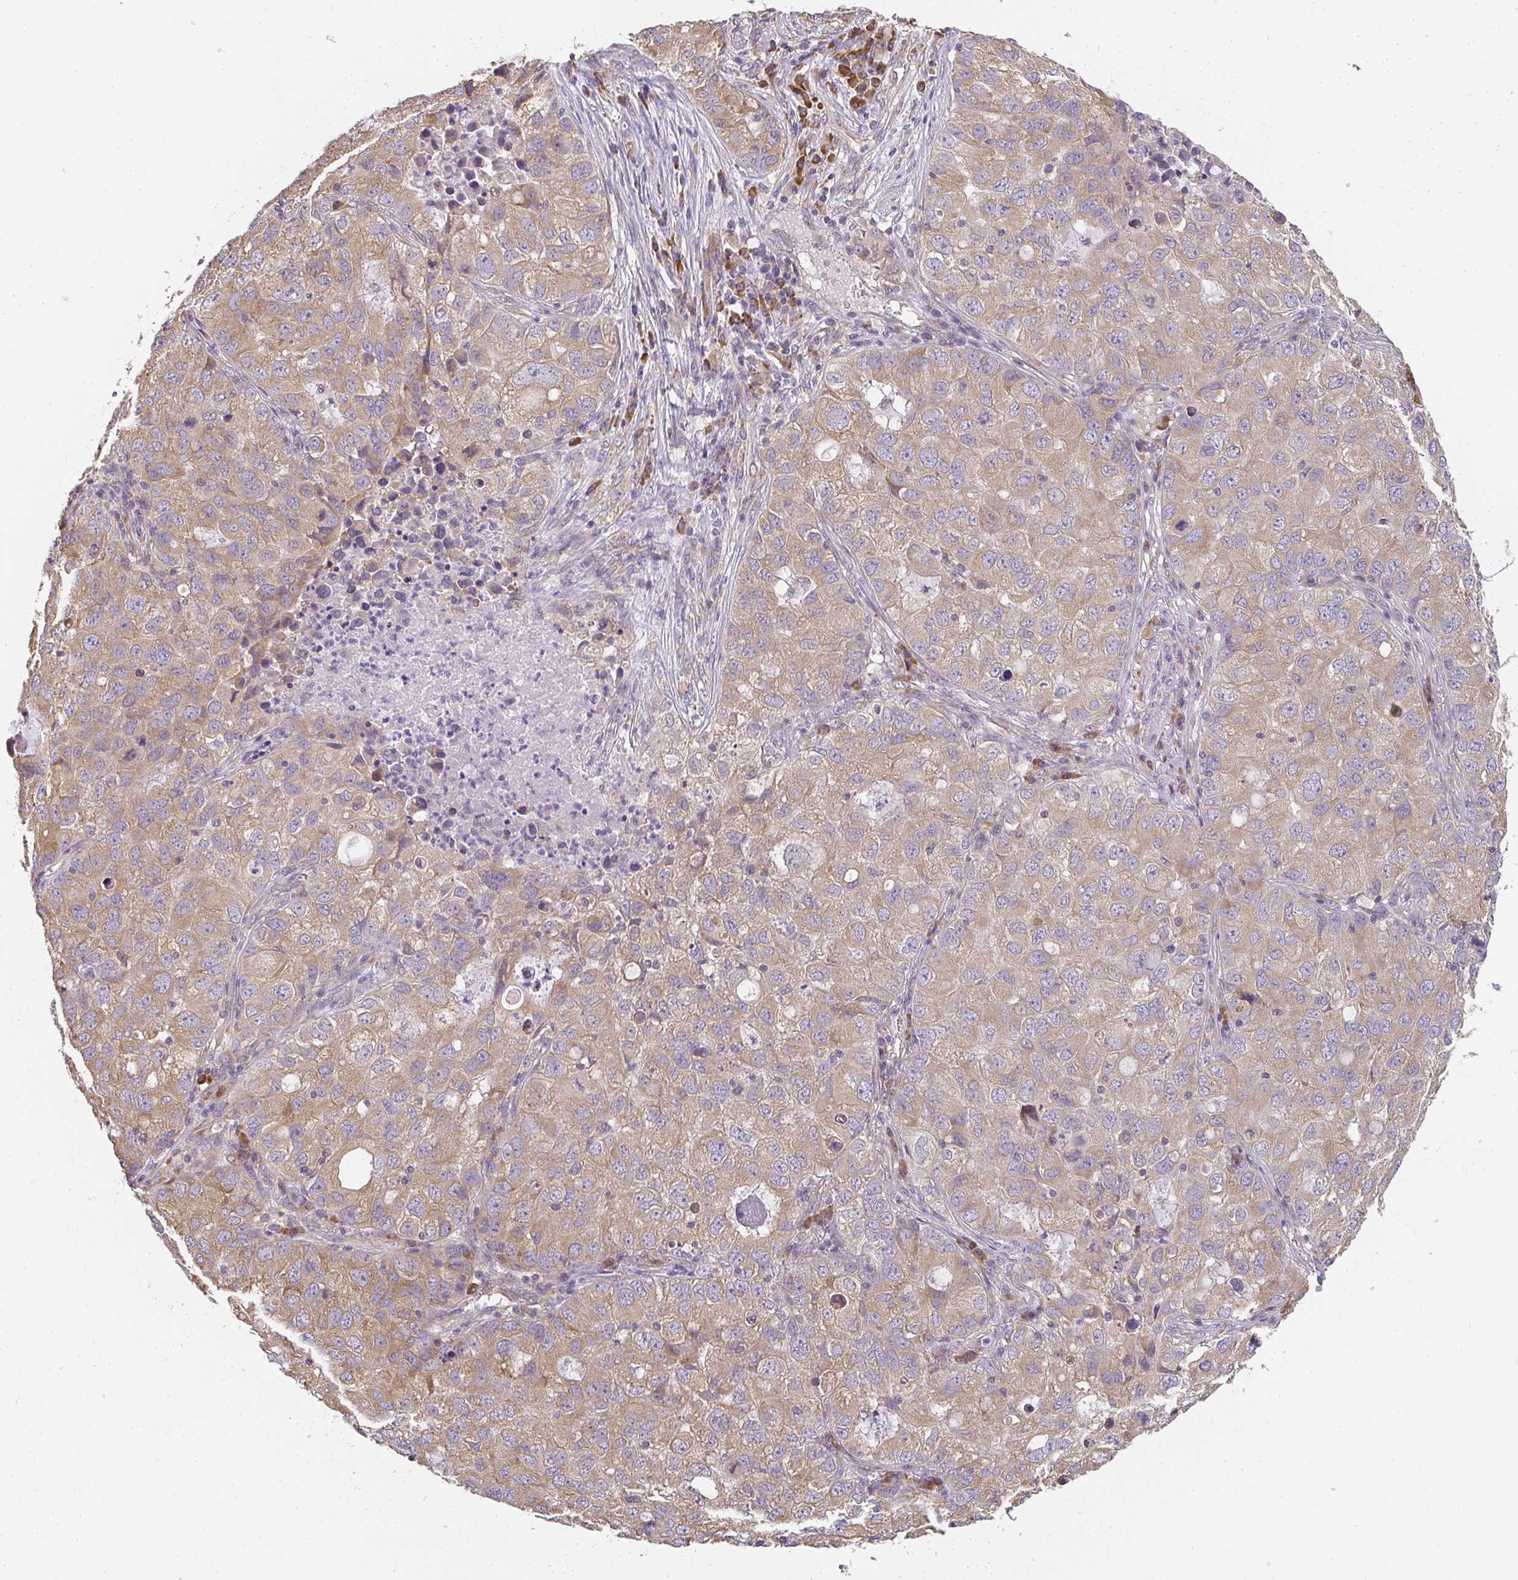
{"staining": {"intensity": "moderate", "quantity": ">75%", "location": "cytoplasmic/membranous"}, "tissue": "lung cancer", "cell_type": "Tumor cells", "image_type": "cancer", "snomed": [{"axis": "morphology", "description": "Normal morphology"}, {"axis": "morphology", "description": "Adenocarcinoma, NOS"}, {"axis": "topography", "description": "Lymph node"}, {"axis": "topography", "description": "Lung"}], "caption": "Lung cancer was stained to show a protein in brown. There is medium levels of moderate cytoplasmic/membranous positivity in about >75% of tumor cells.", "gene": "SLC35B3", "patient": {"sex": "female", "age": 51}}